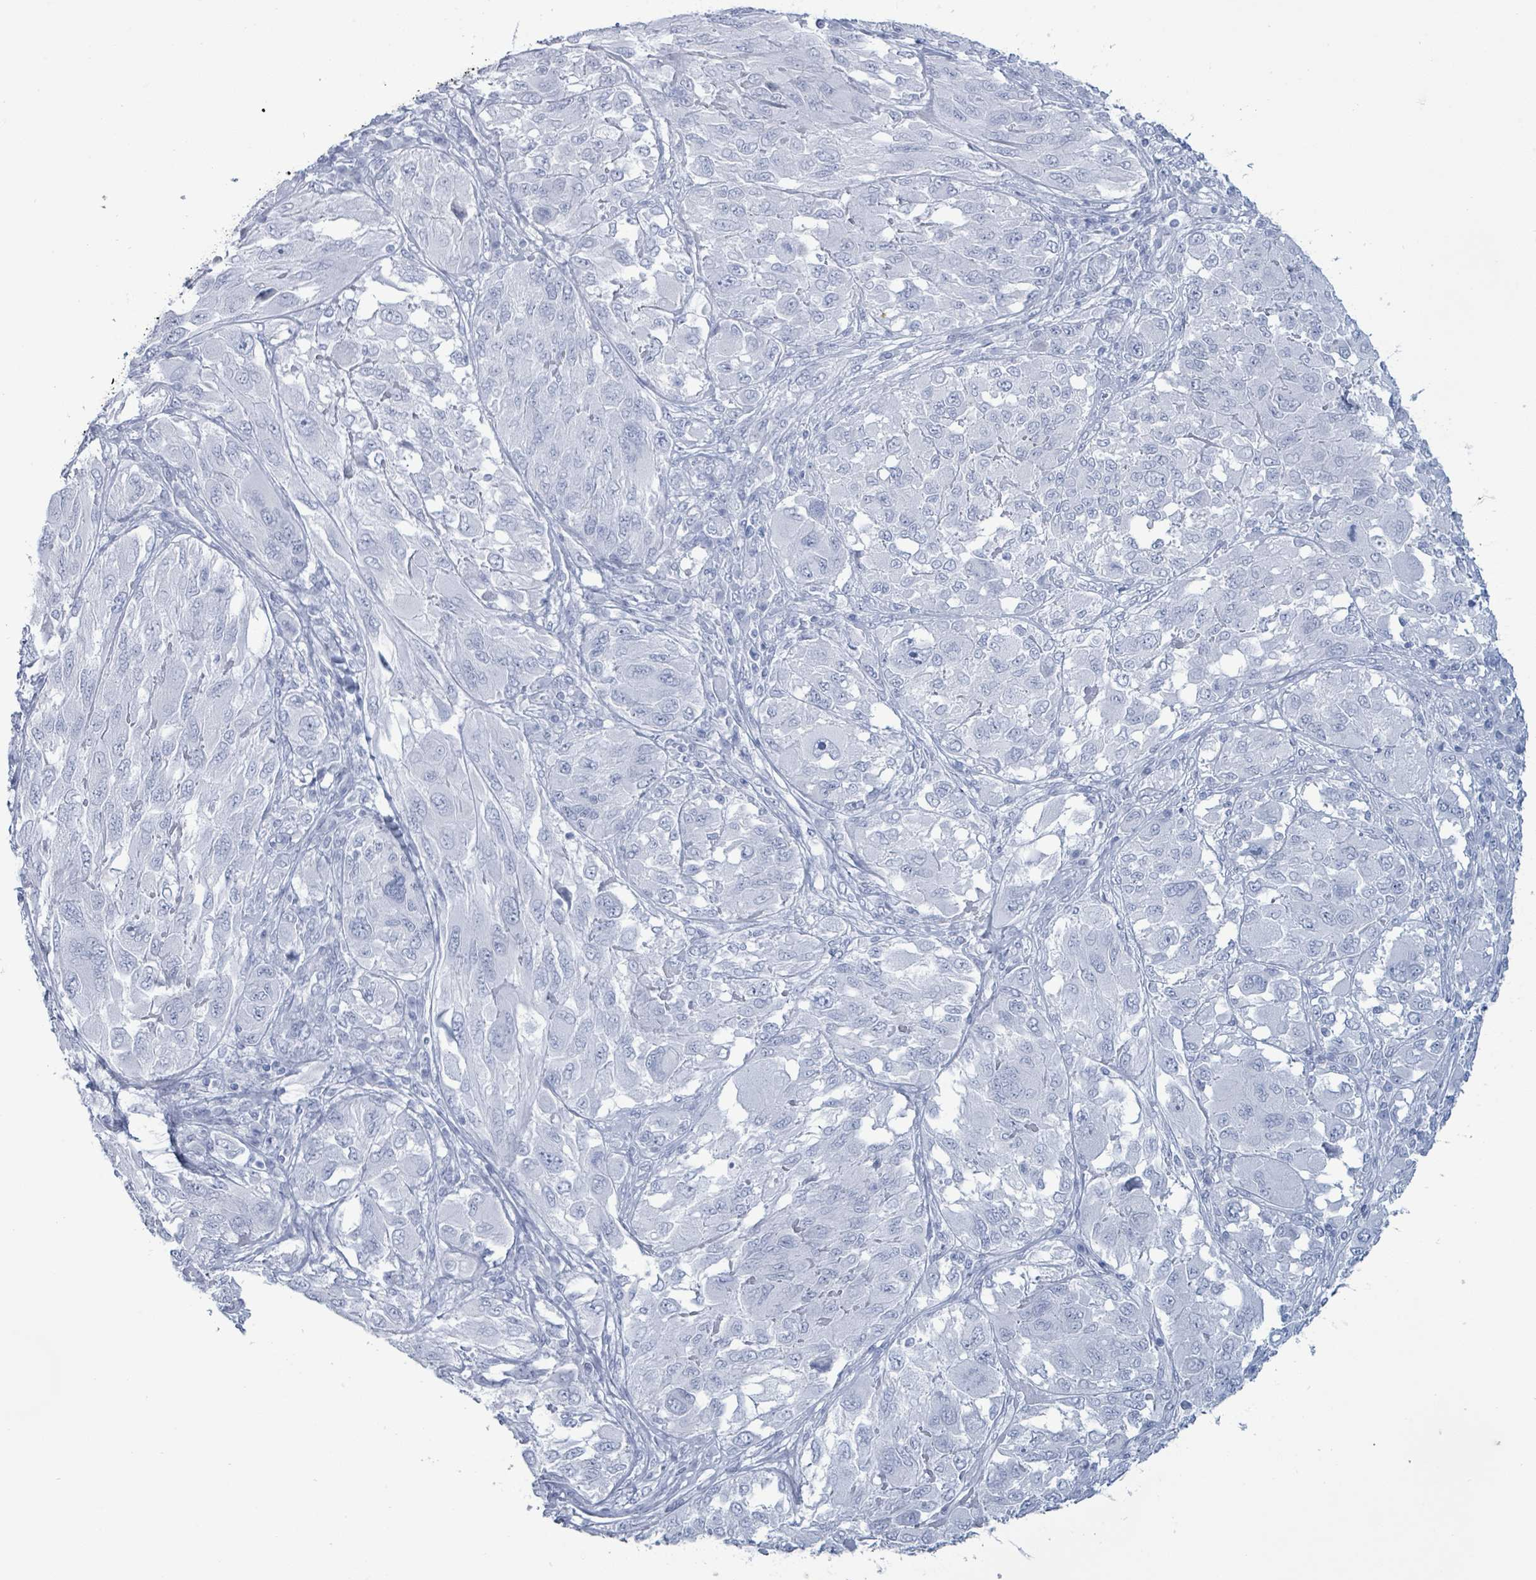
{"staining": {"intensity": "negative", "quantity": "none", "location": "none"}, "tissue": "melanoma", "cell_type": "Tumor cells", "image_type": "cancer", "snomed": [{"axis": "morphology", "description": "Malignant melanoma, NOS"}, {"axis": "topography", "description": "Skin"}], "caption": "DAB immunohistochemical staining of human malignant melanoma demonstrates no significant expression in tumor cells.", "gene": "KRT8", "patient": {"sex": "female", "age": 91}}